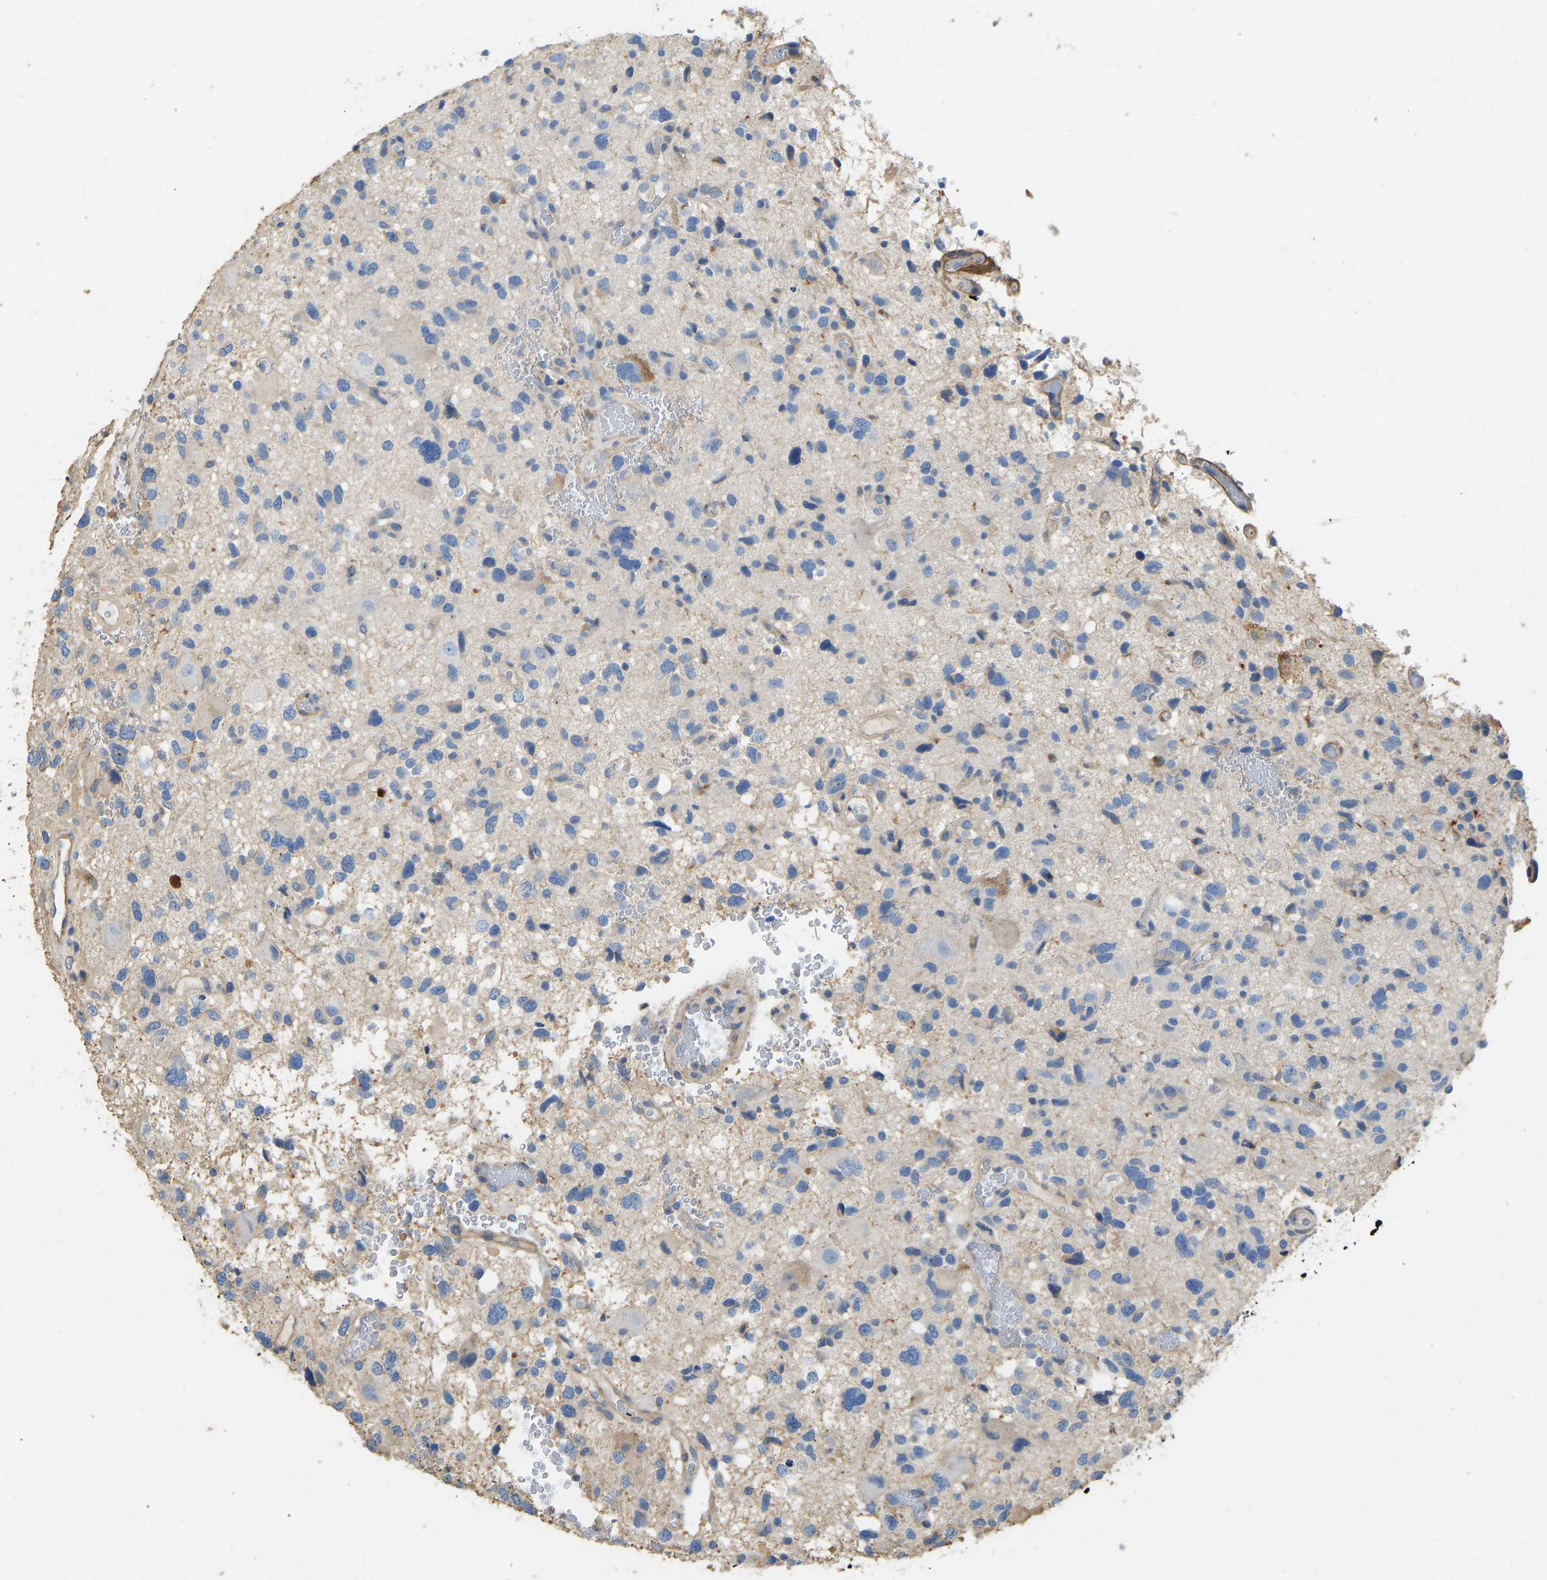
{"staining": {"intensity": "negative", "quantity": "none", "location": "none"}, "tissue": "glioma", "cell_type": "Tumor cells", "image_type": "cancer", "snomed": [{"axis": "morphology", "description": "Glioma, malignant, High grade"}, {"axis": "topography", "description": "Brain"}], "caption": "This is a micrograph of immunohistochemistry (IHC) staining of malignant glioma (high-grade), which shows no staining in tumor cells.", "gene": "TECTA", "patient": {"sex": "male", "age": 33}}